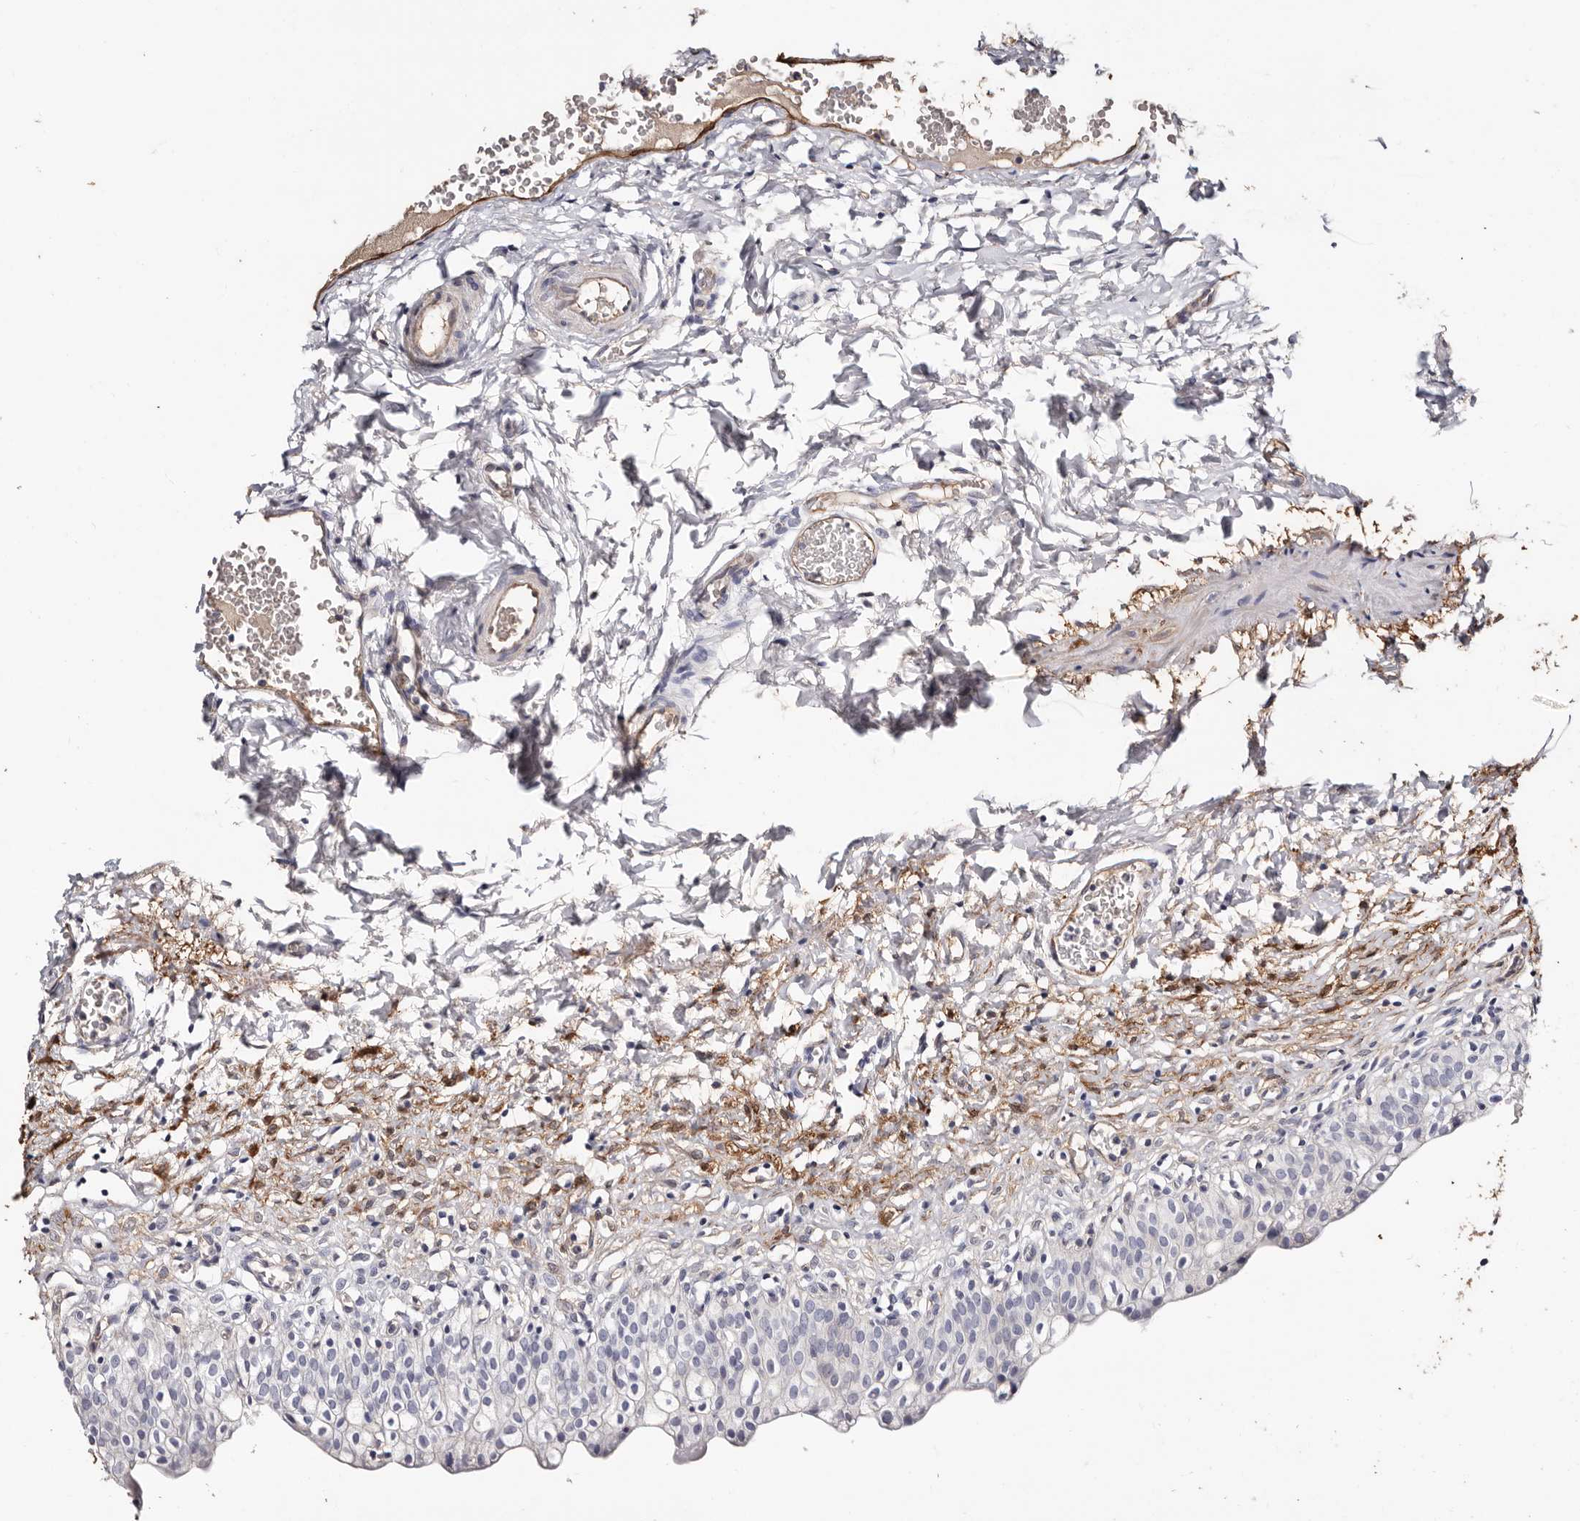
{"staining": {"intensity": "negative", "quantity": "none", "location": "none"}, "tissue": "urinary bladder", "cell_type": "Urothelial cells", "image_type": "normal", "snomed": [{"axis": "morphology", "description": "Normal tissue, NOS"}, {"axis": "topography", "description": "Urinary bladder"}], "caption": "Immunohistochemical staining of normal urinary bladder reveals no significant staining in urothelial cells.", "gene": "TGM2", "patient": {"sex": "male", "age": 55}}